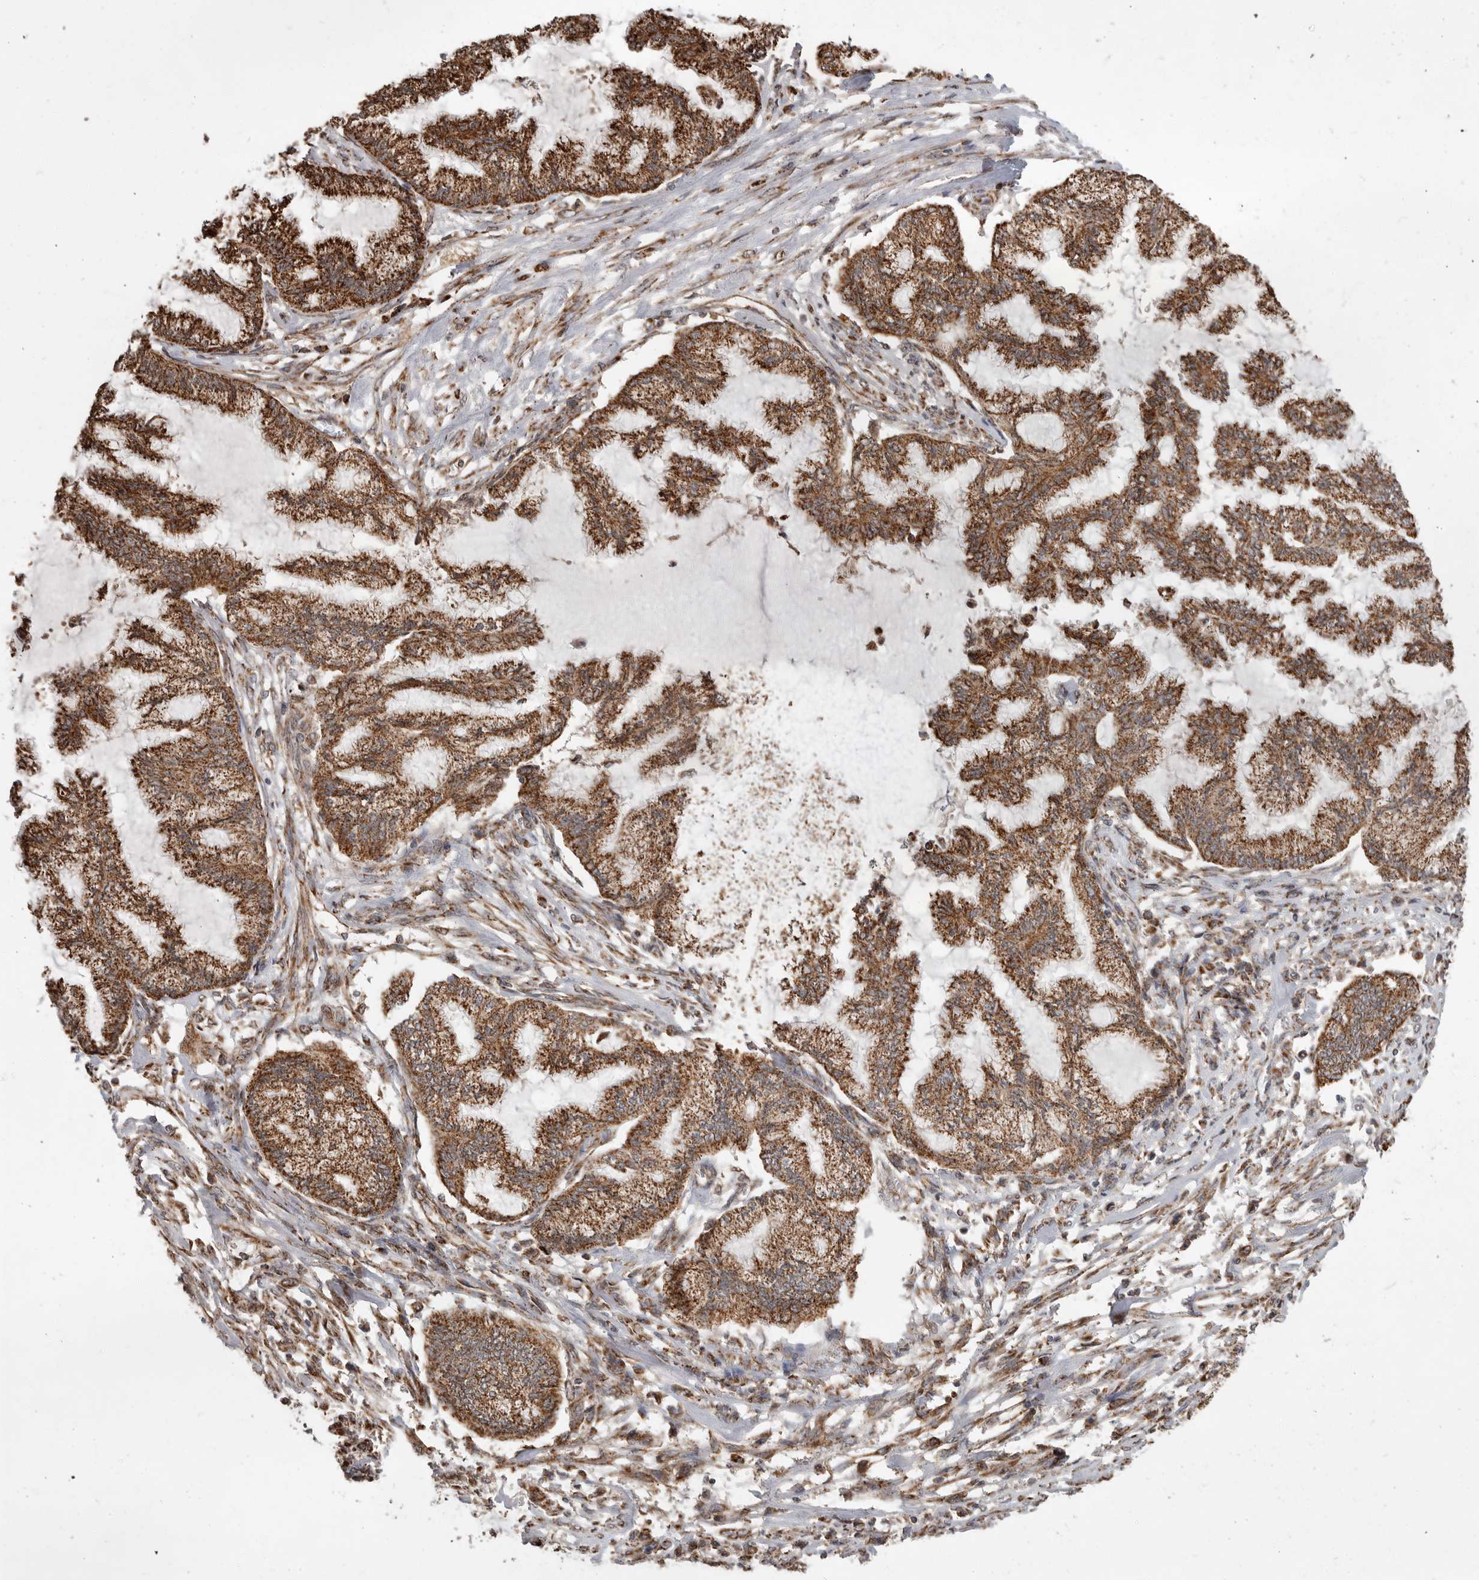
{"staining": {"intensity": "strong", "quantity": ">75%", "location": "cytoplasmic/membranous"}, "tissue": "endometrial cancer", "cell_type": "Tumor cells", "image_type": "cancer", "snomed": [{"axis": "morphology", "description": "Adenocarcinoma, NOS"}, {"axis": "topography", "description": "Endometrium"}], "caption": "IHC of human endometrial adenocarcinoma displays high levels of strong cytoplasmic/membranous expression in about >75% of tumor cells.", "gene": "GCNT2", "patient": {"sex": "female", "age": 86}}